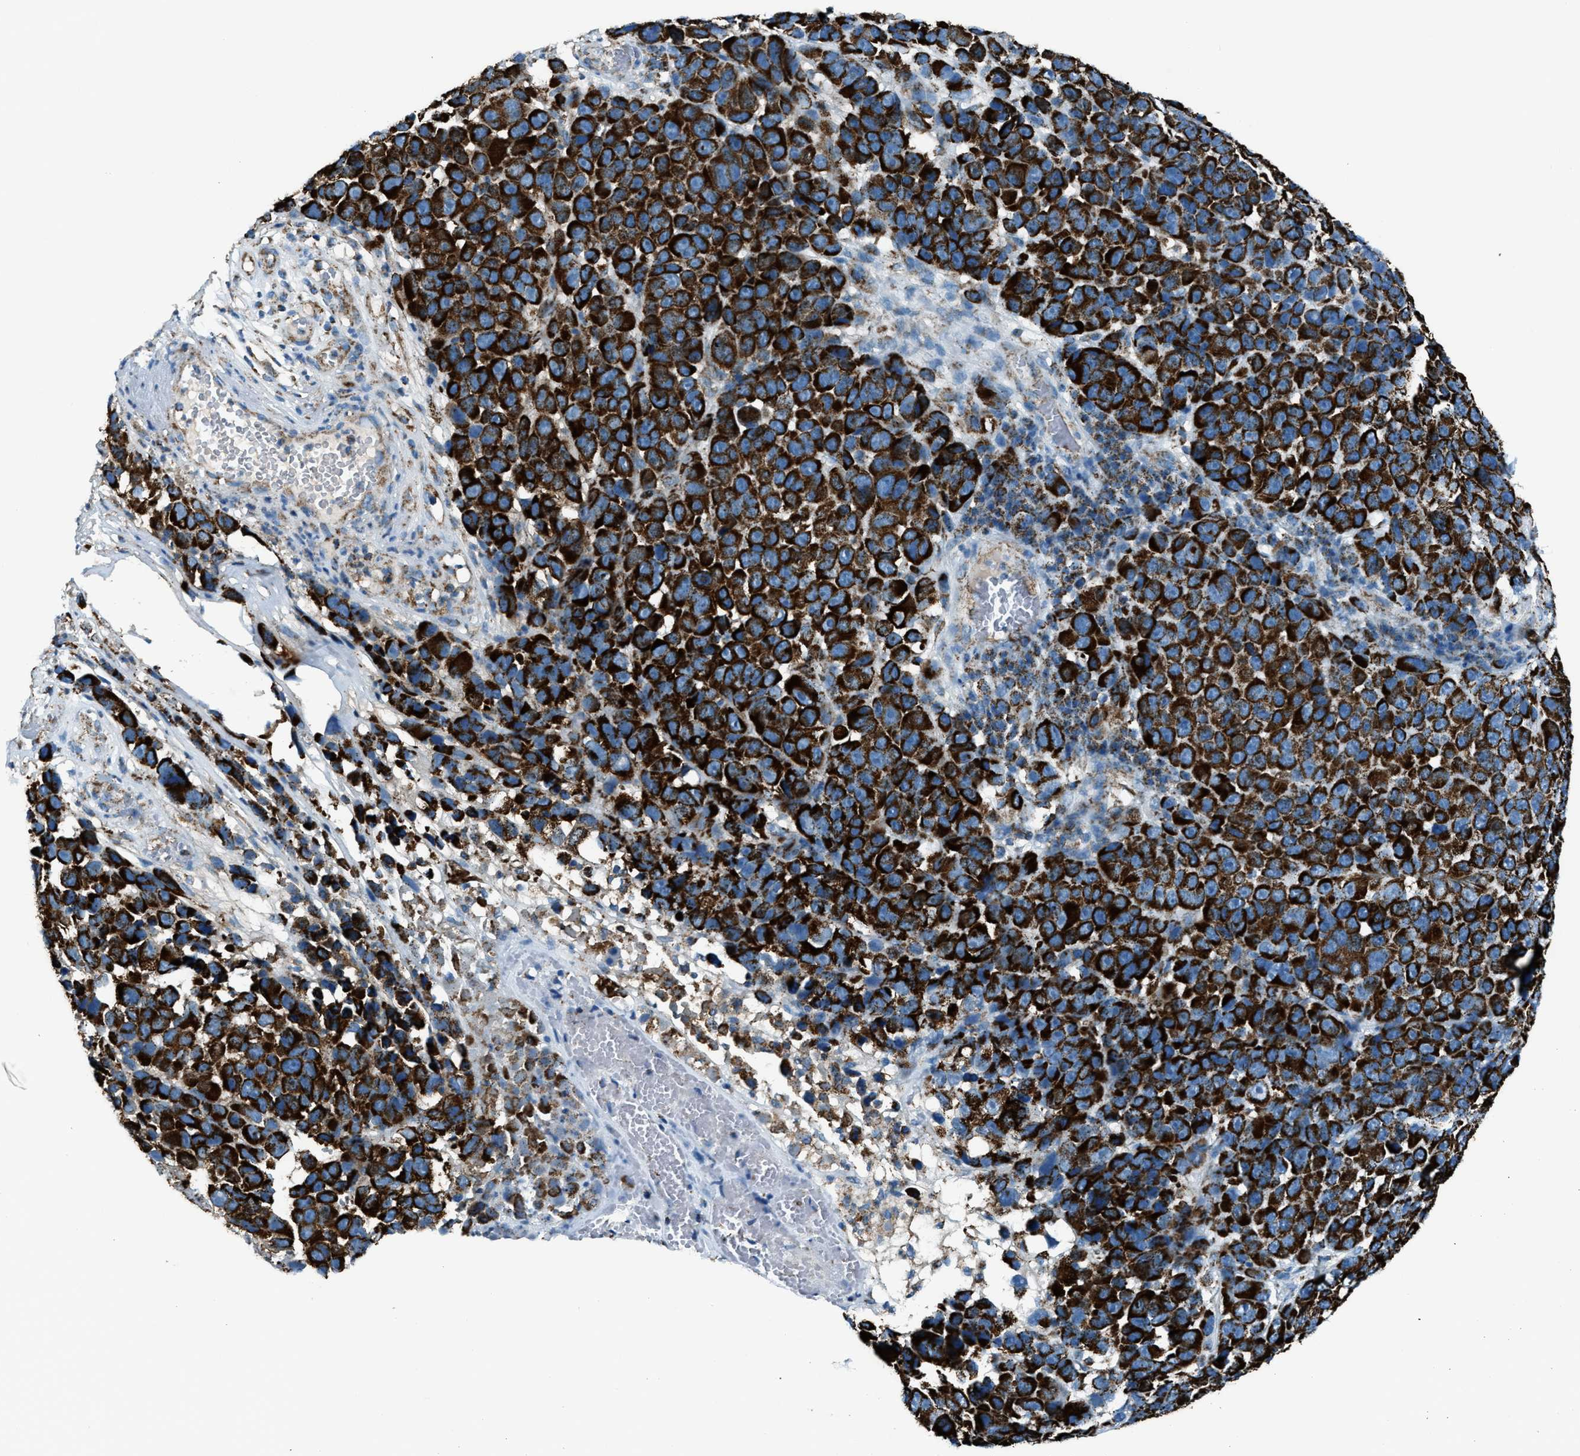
{"staining": {"intensity": "strong", "quantity": ">75%", "location": "cytoplasmic/membranous"}, "tissue": "melanoma", "cell_type": "Tumor cells", "image_type": "cancer", "snomed": [{"axis": "morphology", "description": "Malignant melanoma, NOS"}, {"axis": "topography", "description": "Skin"}], "caption": "This image demonstrates immunohistochemistry (IHC) staining of malignant melanoma, with high strong cytoplasmic/membranous staining in approximately >75% of tumor cells.", "gene": "MDH2", "patient": {"sex": "male", "age": 53}}